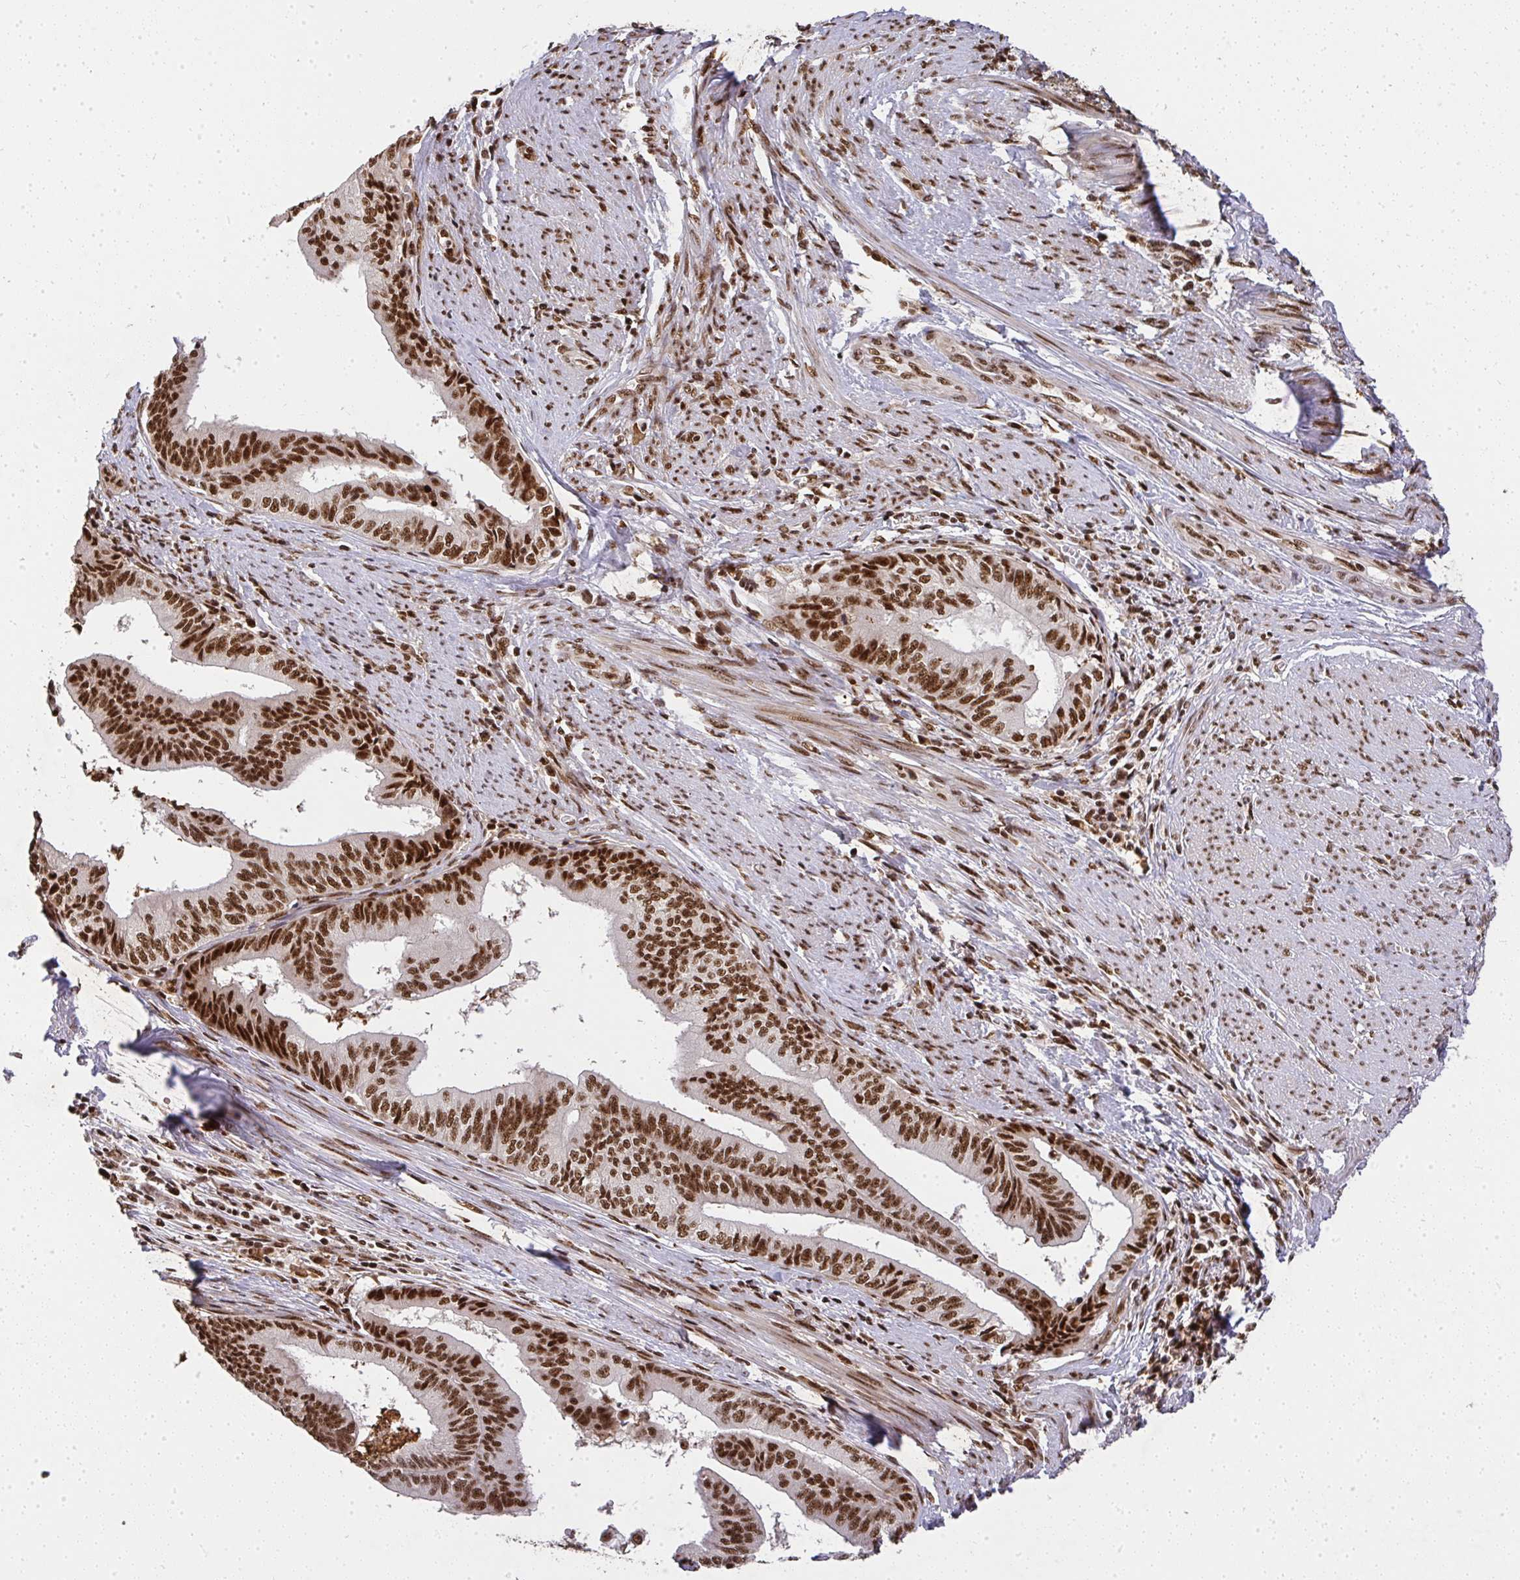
{"staining": {"intensity": "strong", "quantity": ">75%", "location": "nuclear"}, "tissue": "endometrial cancer", "cell_type": "Tumor cells", "image_type": "cancer", "snomed": [{"axis": "morphology", "description": "Adenocarcinoma, NOS"}, {"axis": "topography", "description": "Endometrium"}], "caption": "High-magnification brightfield microscopy of endometrial cancer stained with DAB (brown) and counterstained with hematoxylin (blue). tumor cells exhibit strong nuclear expression is appreciated in about>75% of cells.", "gene": "U2AF1", "patient": {"sex": "female", "age": 65}}